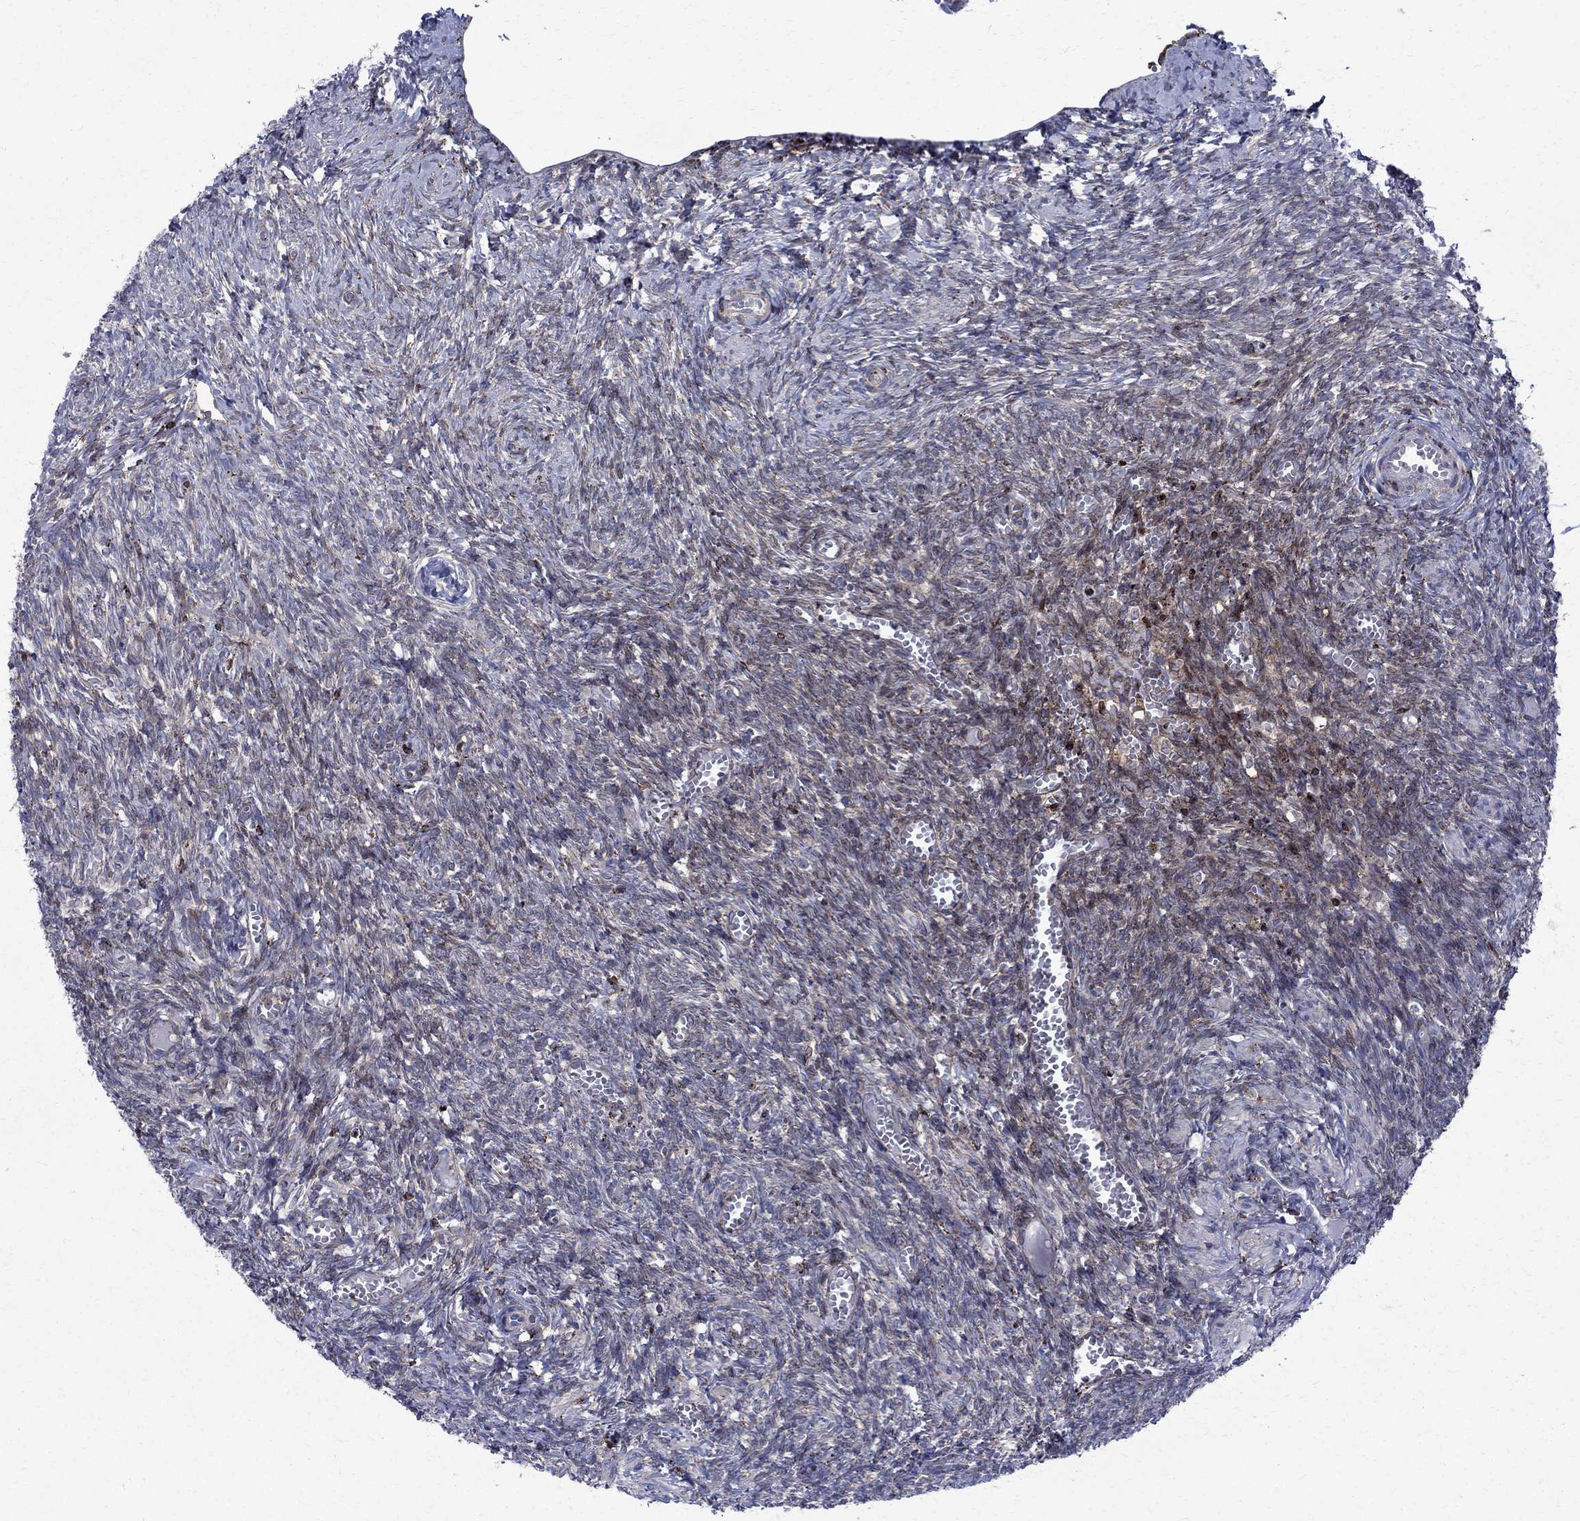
{"staining": {"intensity": "strong", "quantity": "<25%", "location": "cytoplasmic/membranous"}, "tissue": "ovary", "cell_type": "Follicle cells", "image_type": "normal", "snomed": [{"axis": "morphology", "description": "Normal tissue, NOS"}, {"axis": "topography", "description": "Ovary"}], "caption": "DAB immunohistochemical staining of normal ovary demonstrates strong cytoplasmic/membranous protein expression in about <25% of follicle cells.", "gene": "CAB39L", "patient": {"sex": "female", "age": 43}}